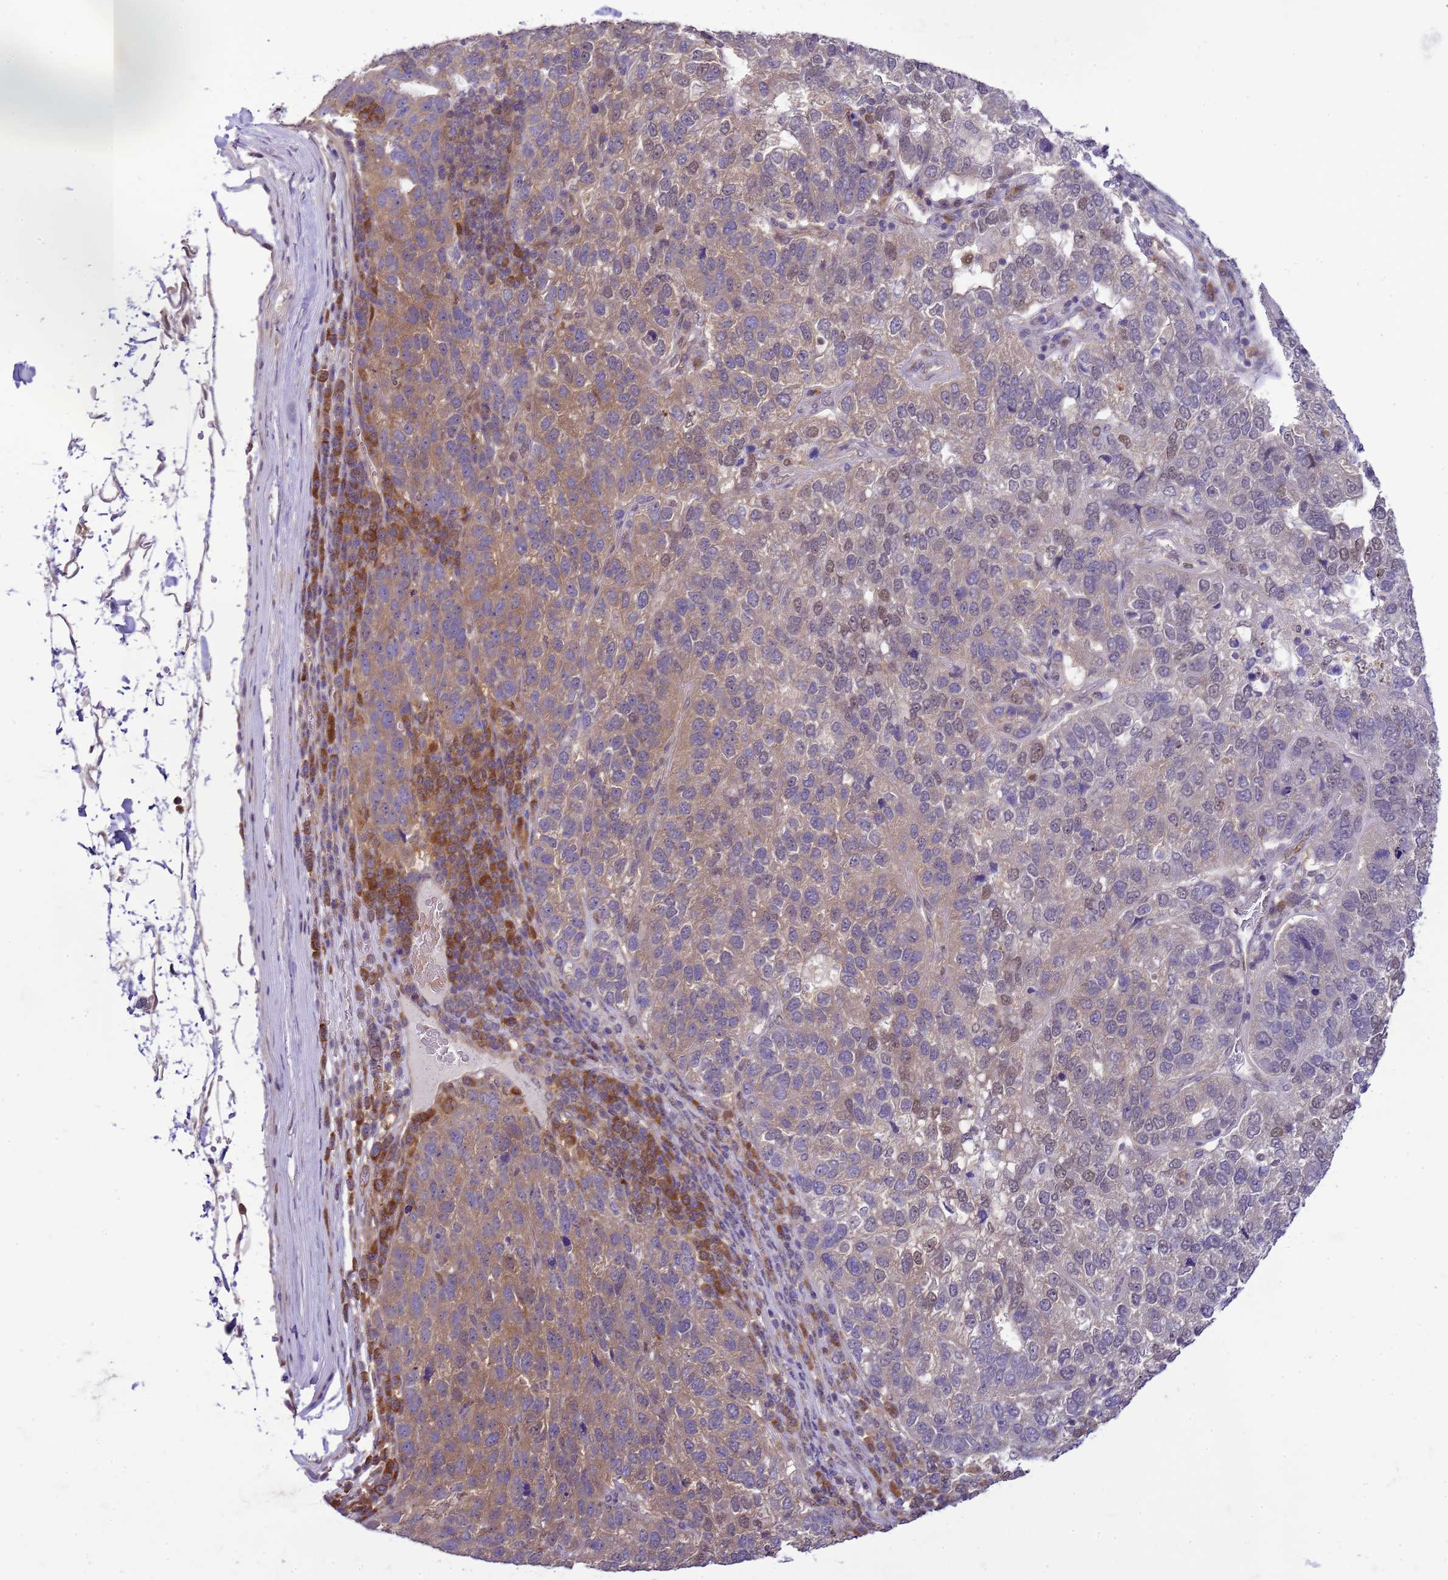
{"staining": {"intensity": "moderate", "quantity": "25%-75%", "location": "cytoplasmic/membranous"}, "tissue": "pancreatic cancer", "cell_type": "Tumor cells", "image_type": "cancer", "snomed": [{"axis": "morphology", "description": "Adenocarcinoma, NOS"}, {"axis": "topography", "description": "Pancreas"}], "caption": "Pancreatic cancer (adenocarcinoma) was stained to show a protein in brown. There is medium levels of moderate cytoplasmic/membranous expression in about 25%-75% of tumor cells.", "gene": "DDI2", "patient": {"sex": "female", "age": 61}}